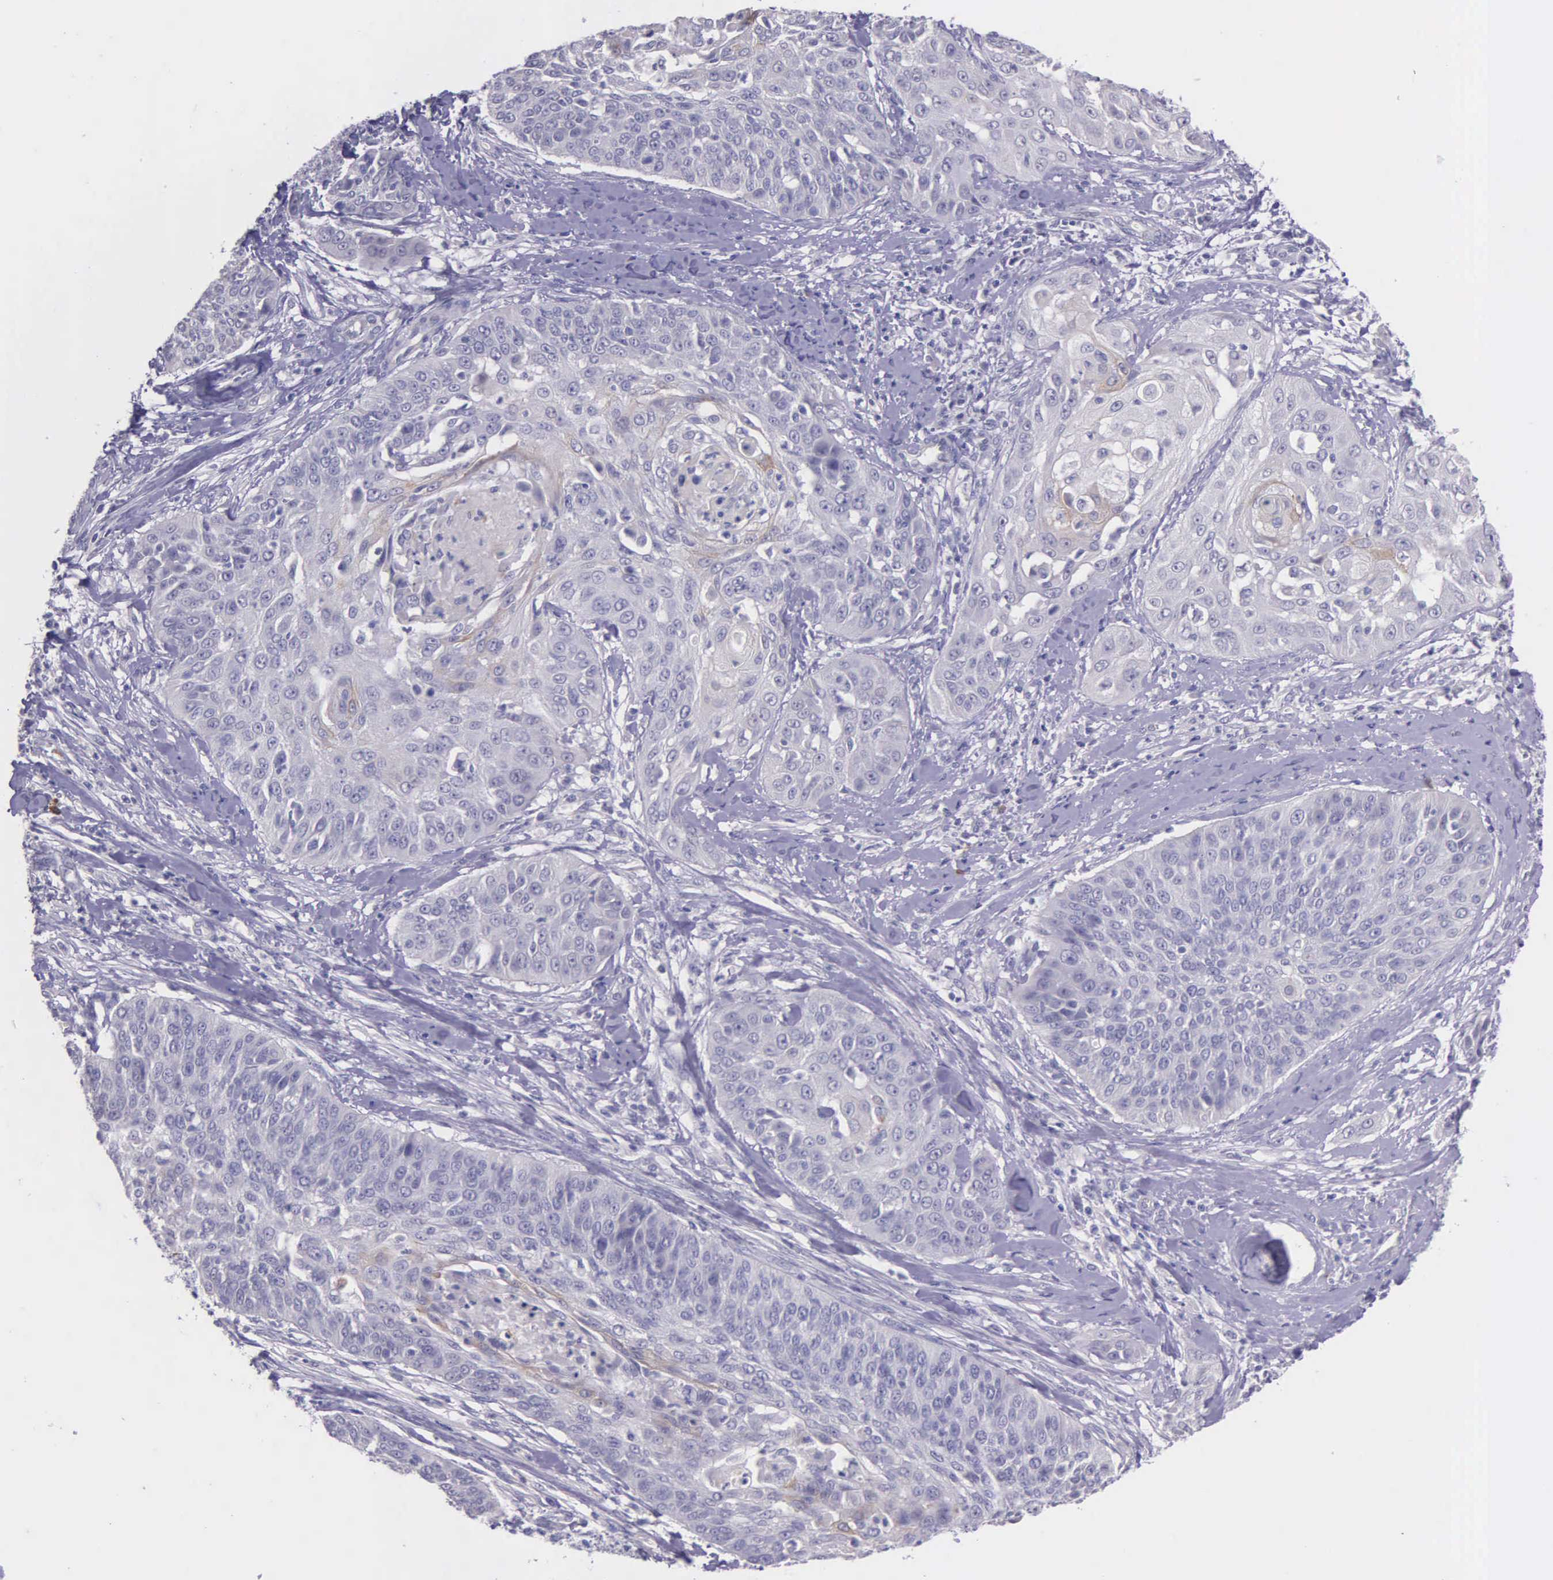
{"staining": {"intensity": "negative", "quantity": "none", "location": "none"}, "tissue": "cervical cancer", "cell_type": "Tumor cells", "image_type": "cancer", "snomed": [{"axis": "morphology", "description": "Squamous cell carcinoma, NOS"}, {"axis": "topography", "description": "Cervix"}], "caption": "IHC of human cervical cancer displays no expression in tumor cells.", "gene": "THSD7A", "patient": {"sex": "female", "age": 64}}